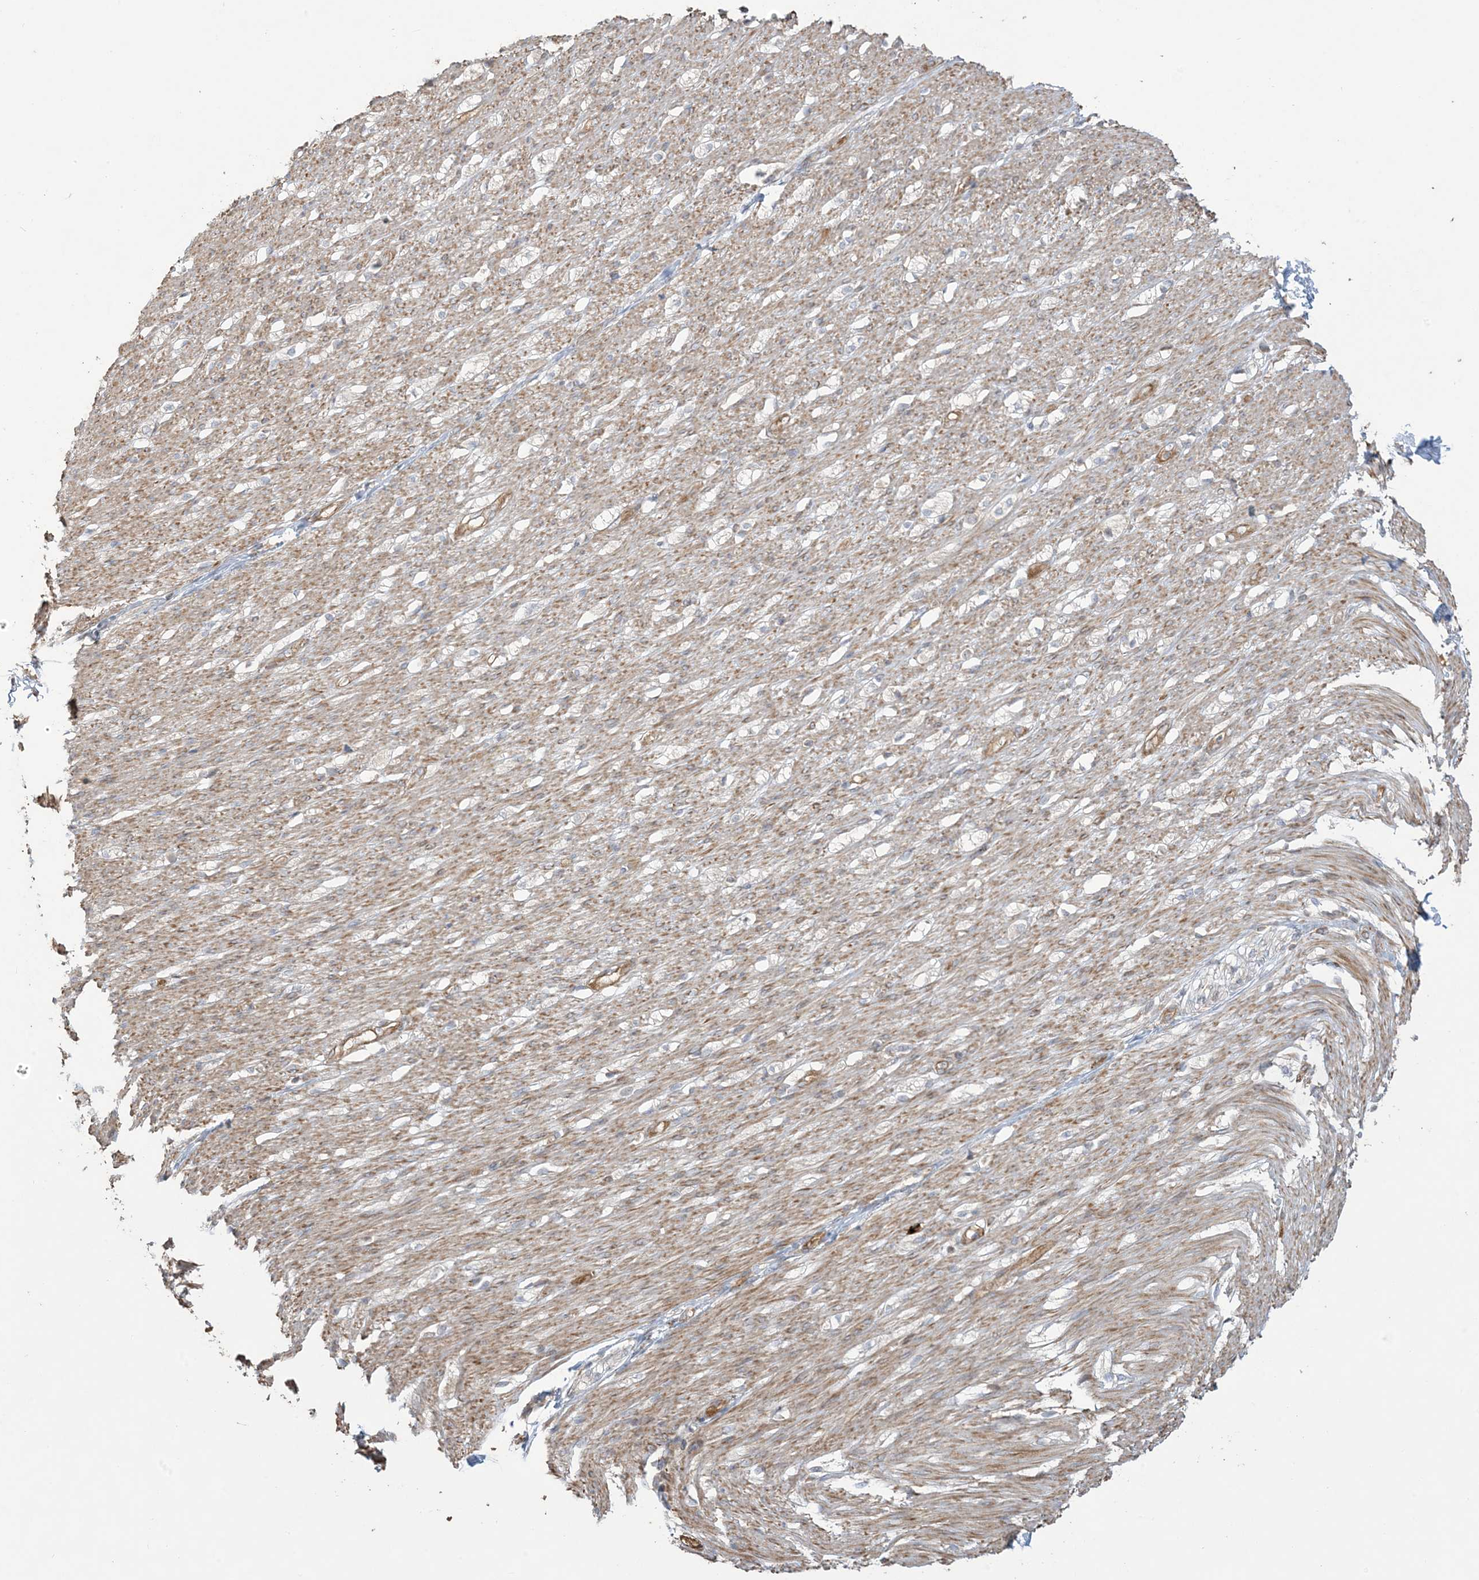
{"staining": {"intensity": "moderate", "quantity": ">75%", "location": "cytoplasmic/membranous"}, "tissue": "smooth muscle", "cell_type": "Smooth muscle cells", "image_type": "normal", "snomed": [{"axis": "morphology", "description": "Normal tissue, NOS"}, {"axis": "morphology", "description": "Adenocarcinoma, NOS"}, {"axis": "topography", "description": "Colon"}, {"axis": "topography", "description": "Peripheral nerve tissue"}], "caption": "Immunohistochemical staining of benign smooth muscle reveals medium levels of moderate cytoplasmic/membranous positivity in about >75% of smooth muscle cells. The staining is performed using DAB brown chromogen to label protein expression. The nuclei are counter-stained blue using hematoxylin.", "gene": "KLHL18", "patient": {"sex": "male", "age": 14}}